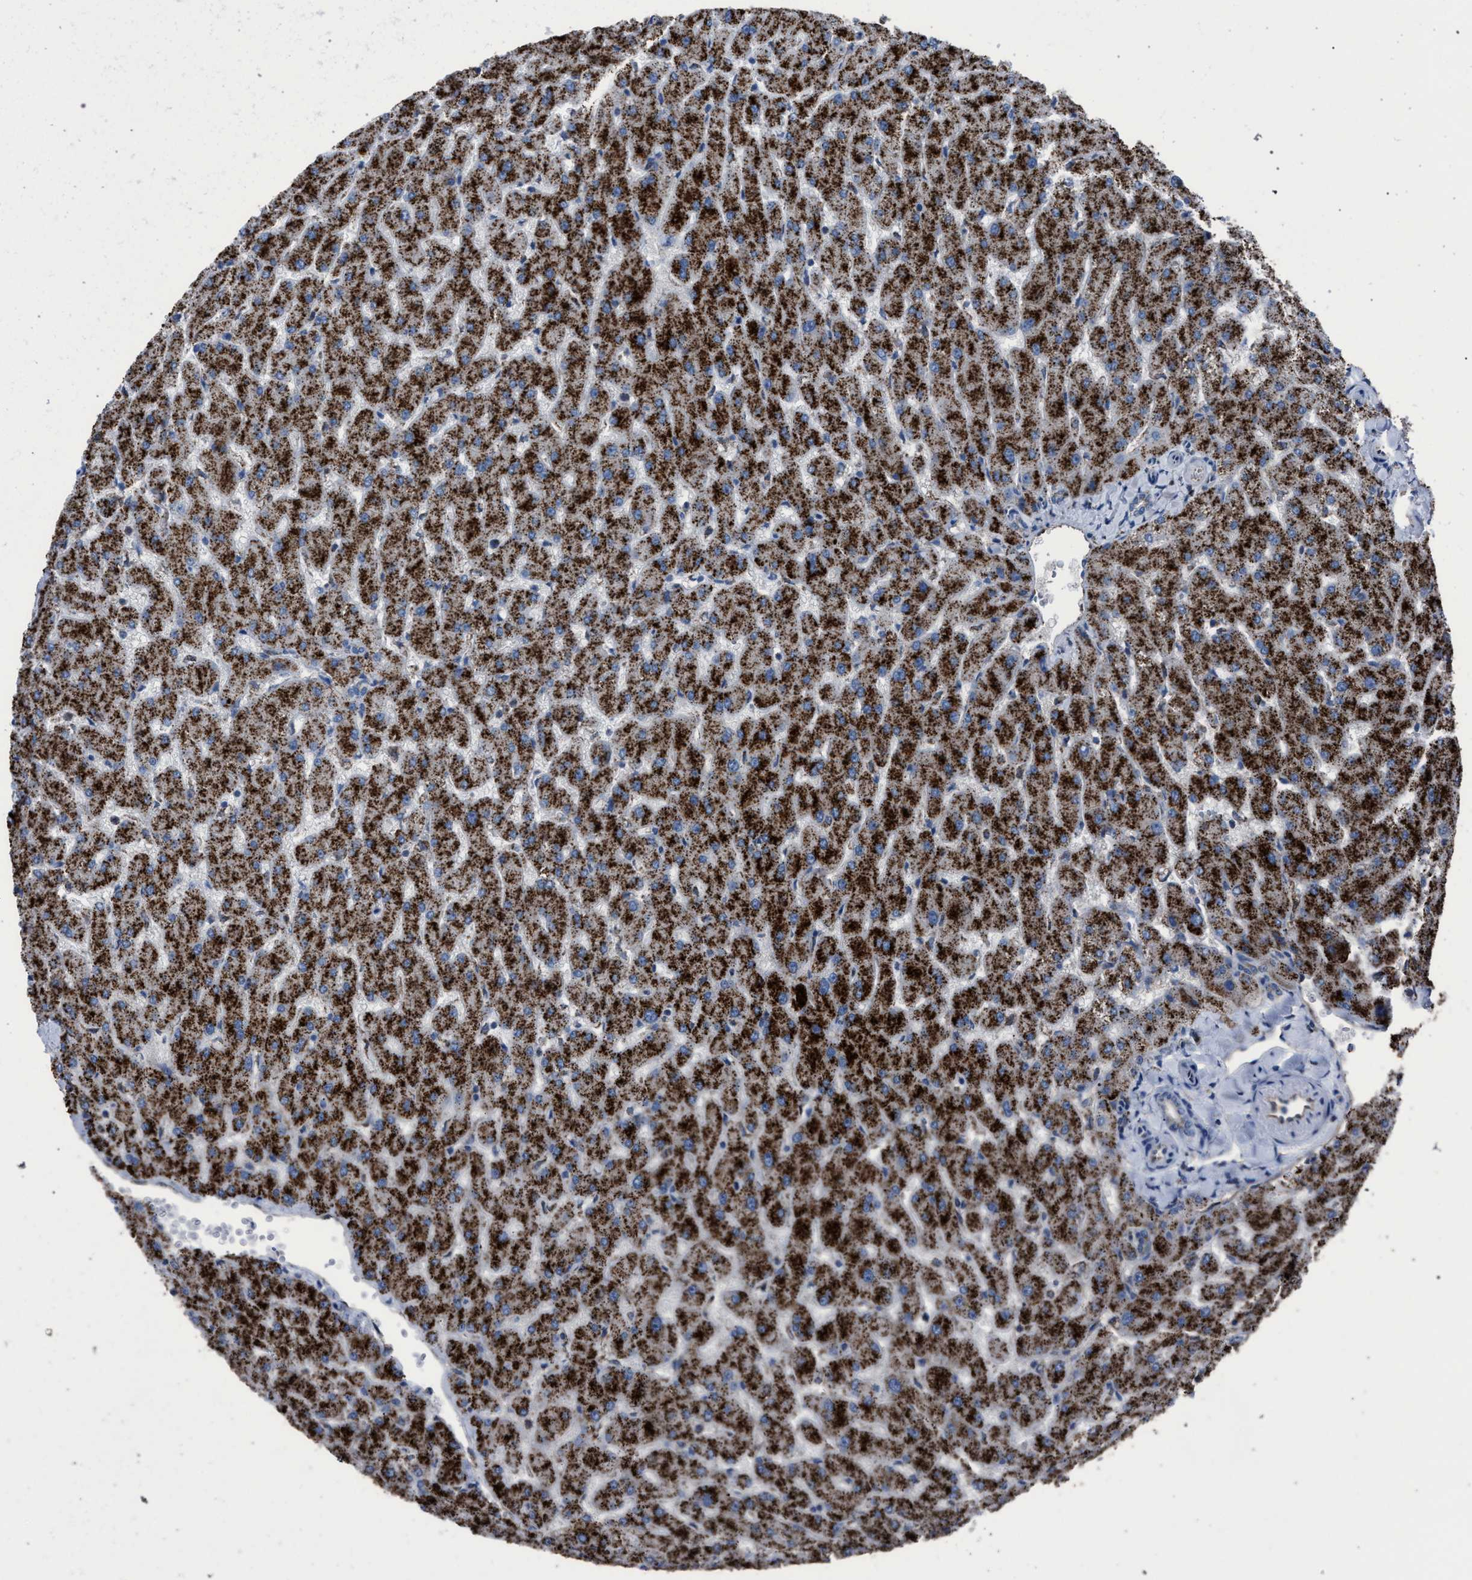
{"staining": {"intensity": "negative", "quantity": "none", "location": "none"}, "tissue": "liver", "cell_type": "Cholangiocytes", "image_type": "normal", "snomed": [{"axis": "morphology", "description": "Normal tissue, NOS"}, {"axis": "topography", "description": "Liver"}], "caption": "Unremarkable liver was stained to show a protein in brown. There is no significant expression in cholangiocytes. (DAB (3,3'-diaminobenzidine) IHC with hematoxylin counter stain).", "gene": "HSD17B4", "patient": {"sex": "female", "age": 63}}